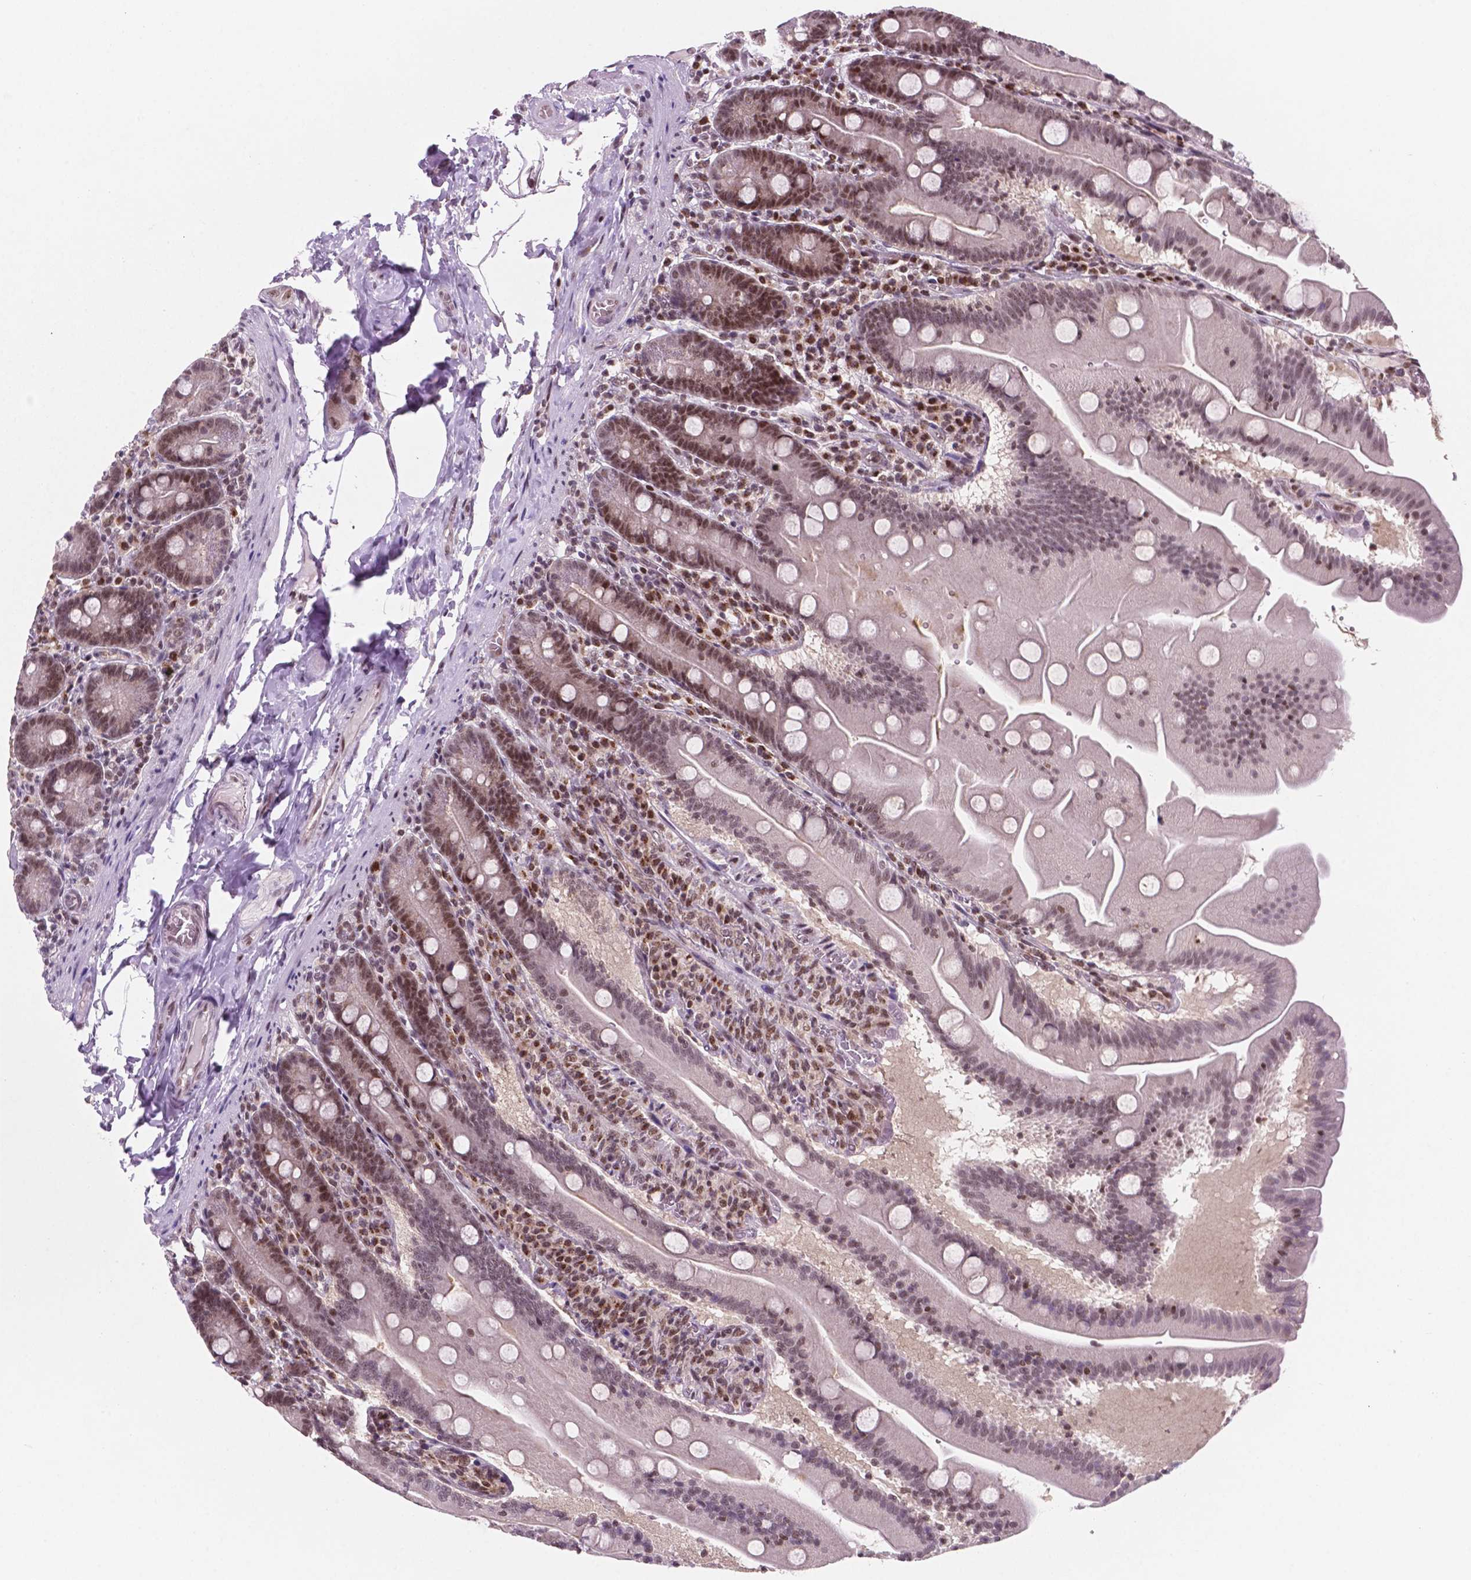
{"staining": {"intensity": "moderate", "quantity": ">75%", "location": "nuclear"}, "tissue": "small intestine", "cell_type": "Glandular cells", "image_type": "normal", "snomed": [{"axis": "morphology", "description": "Normal tissue, NOS"}, {"axis": "topography", "description": "Small intestine"}], "caption": "Immunohistochemistry (IHC) staining of normal small intestine, which shows medium levels of moderate nuclear expression in about >75% of glandular cells indicating moderate nuclear protein positivity. The staining was performed using DAB (brown) for protein detection and nuclei were counterstained in hematoxylin (blue).", "gene": "PER2", "patient": {"sex": "male", "age": 37}}